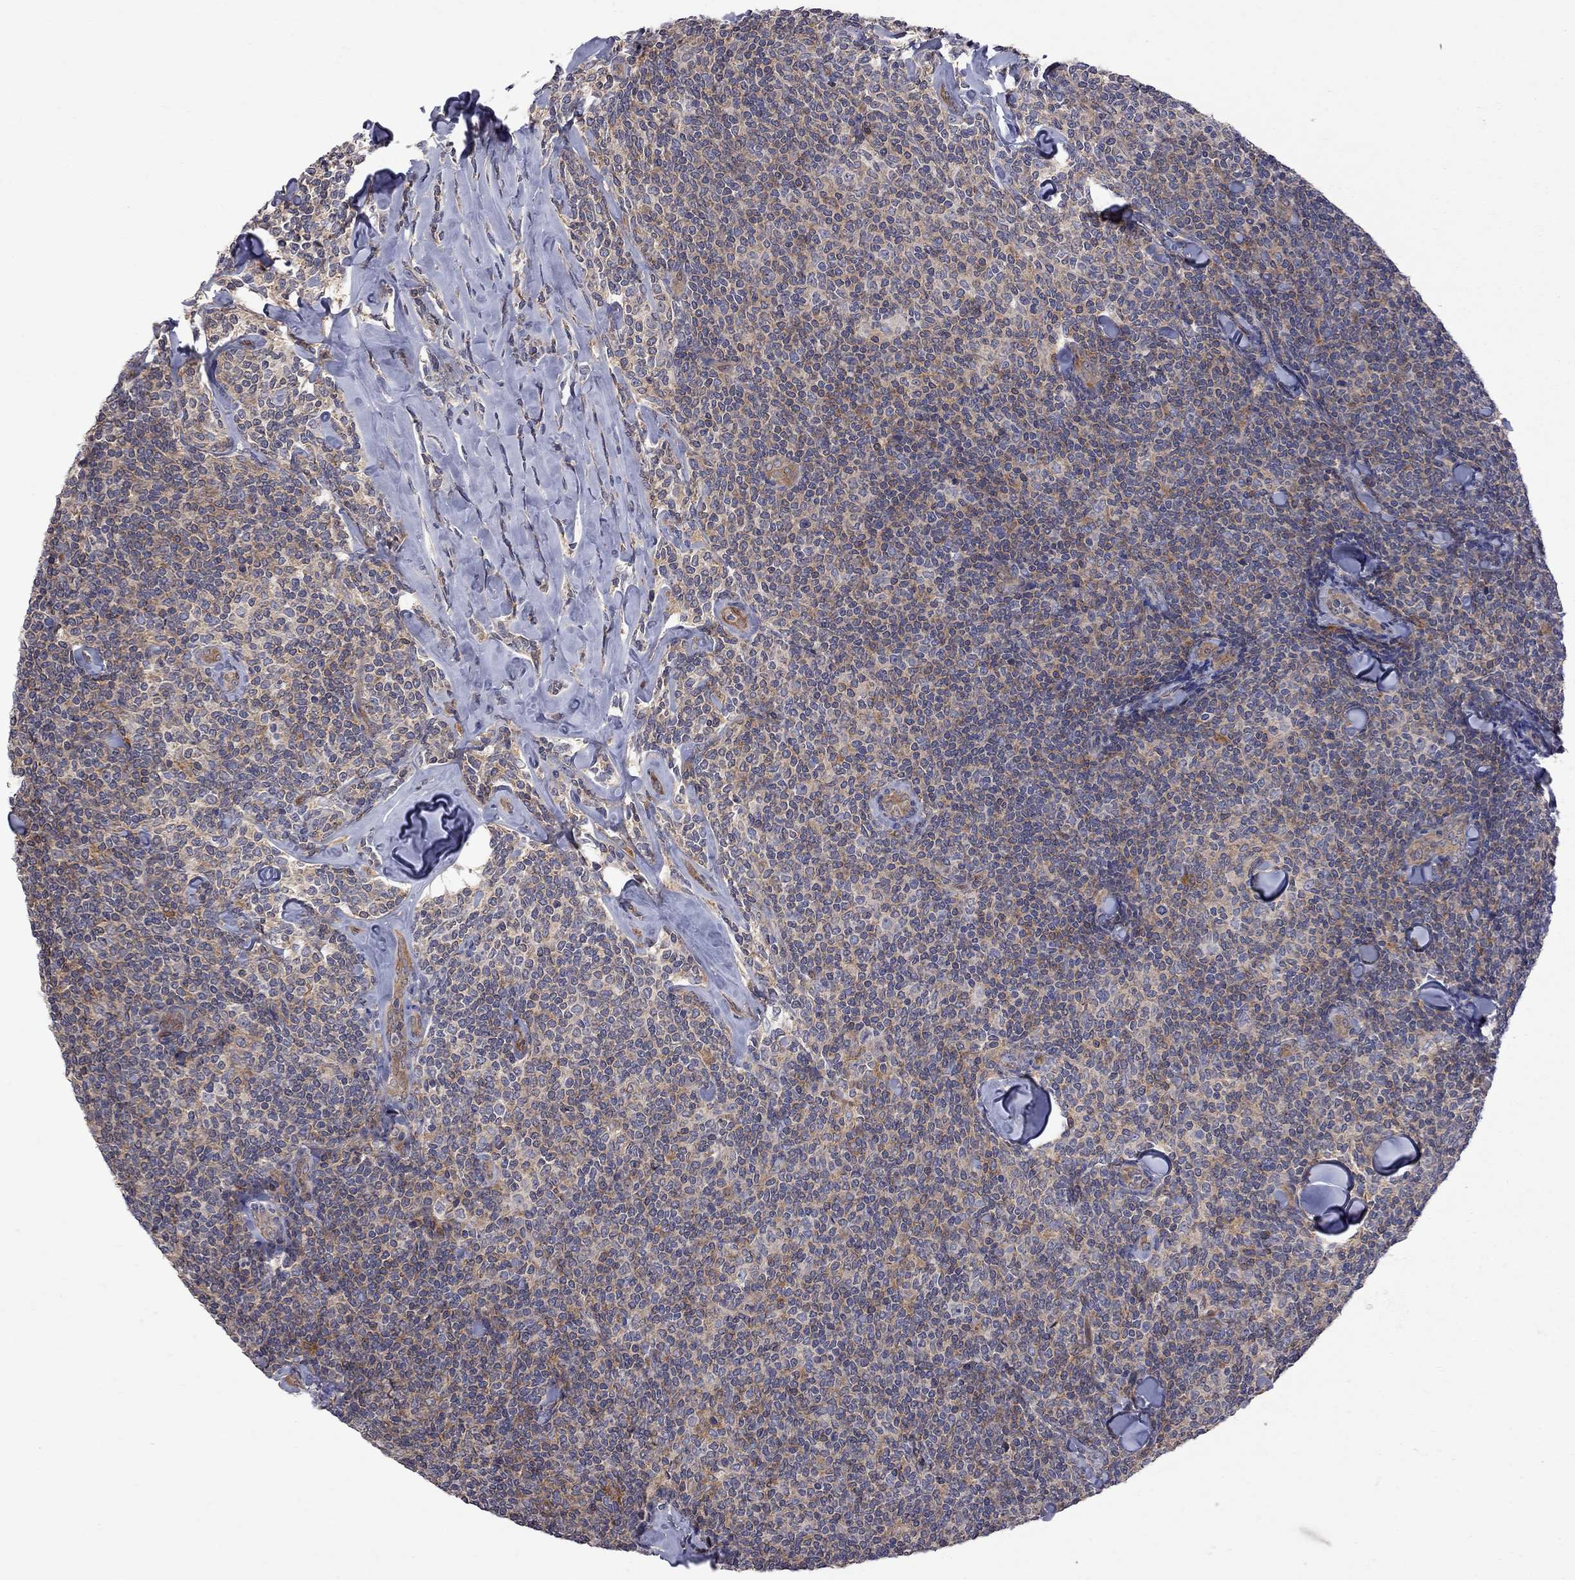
{"staining": {"intensity": "moderate", "quantity": "25%-75%", "location": "cytoplasmic/membranous"}, "tissue": "lymphoma", "cell_type": "Tumor cells", "image_type": "cancer", "snomed": [{"axis": "morphology", "description": "Malignant lymphoma, non-Hodgkin's type, Low grade"}, {"axis": "topography", "description": "Lymph node"}], "caption": "Protein staining of lymphoma tissue exhibits moderate cytoplasmic/membranous staining in about 25%-75% of tumor cells. (DAB (3,3'-diaminobenzidine) = brown stain, brightfield microscopy at high magnification).", "gene": "ABI3", "patient": {"sex": "female", "age": 56}}